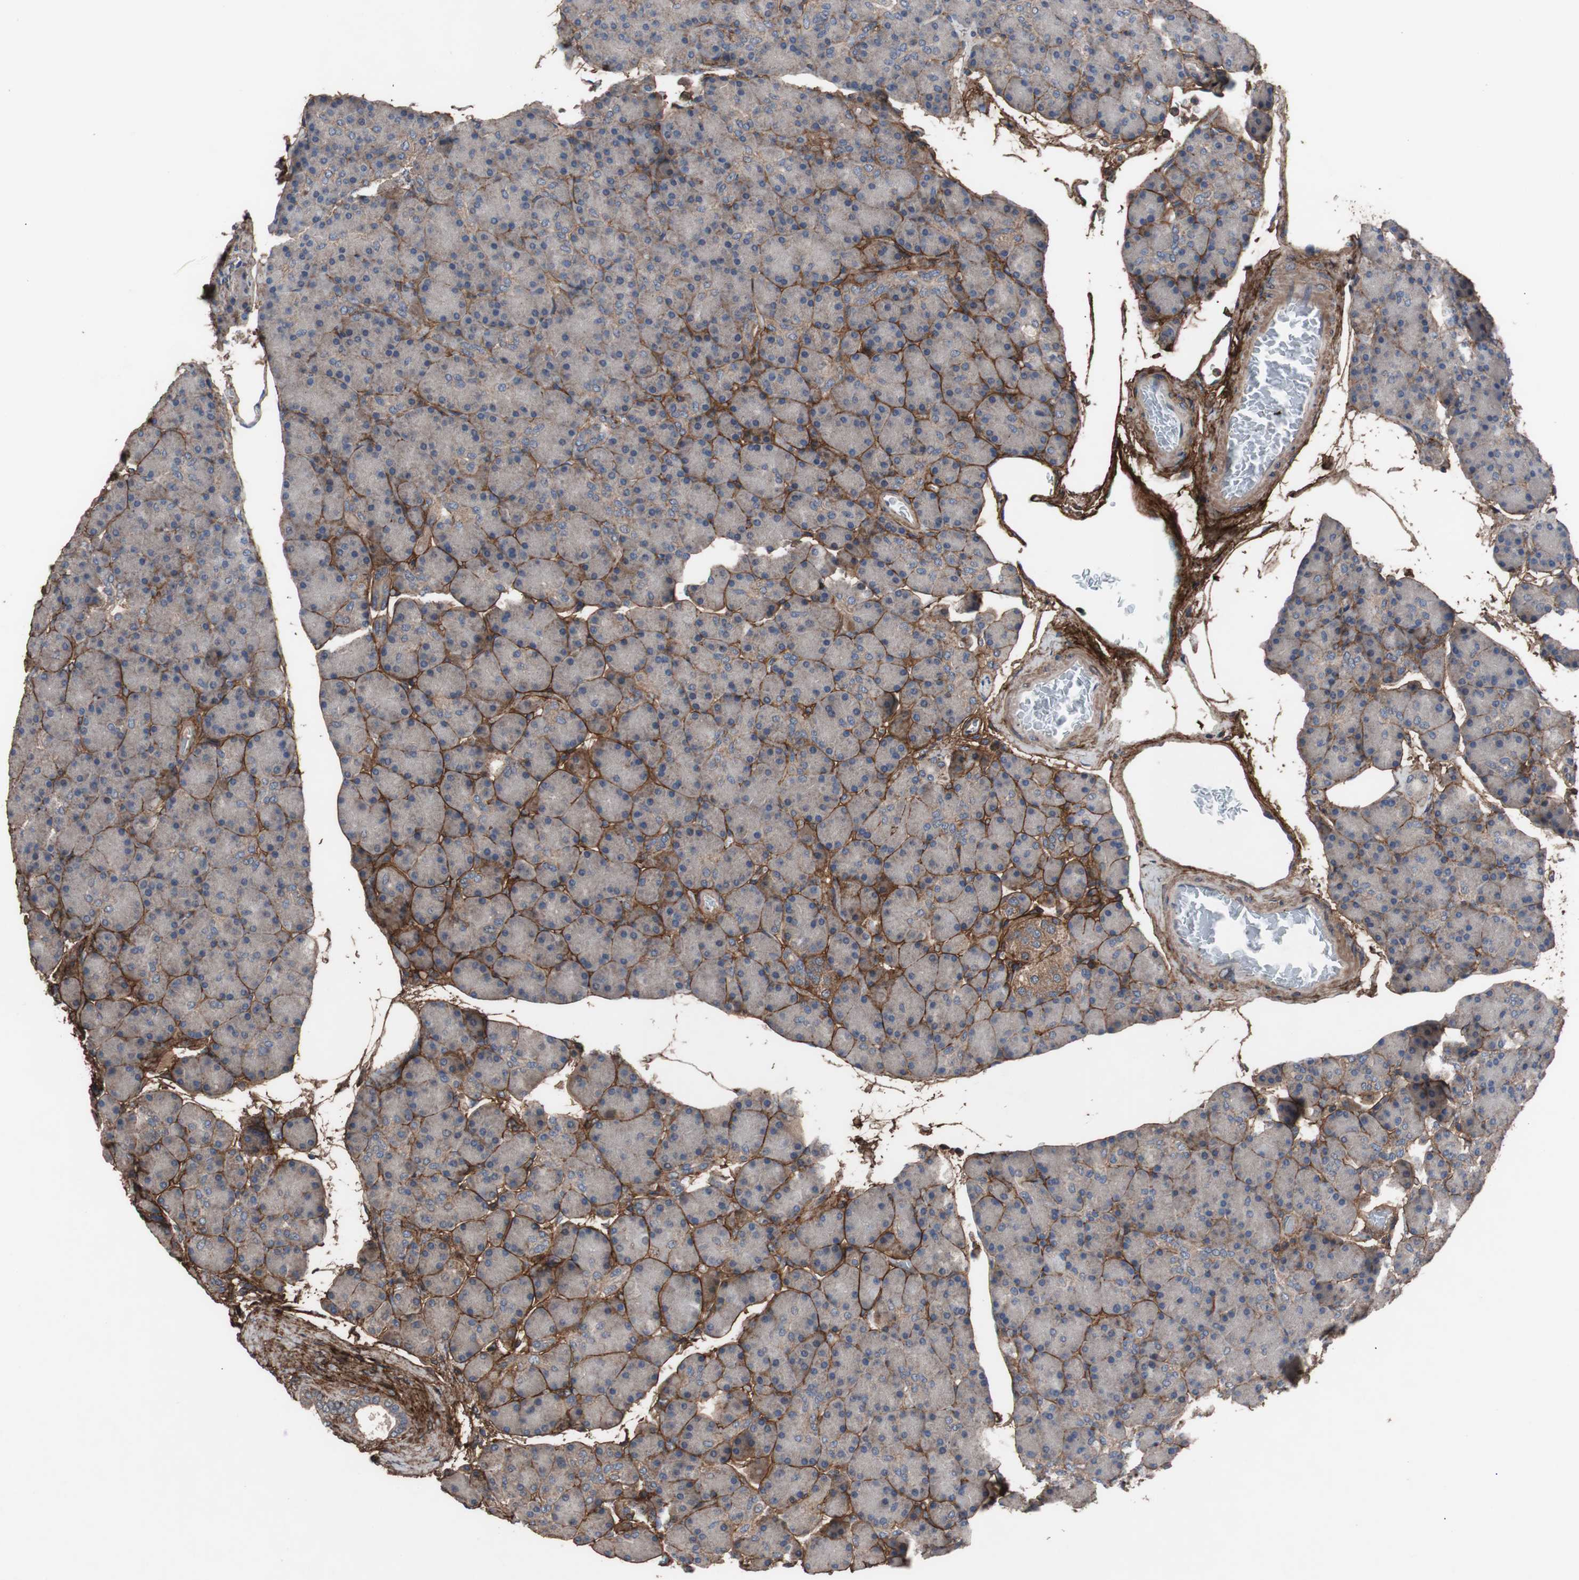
{"staining": {"intensity": "negative", "quantity": "none", "location": "none"}, "tissue": "pancreas", "cell_type": "Exocrine glandular cells", "image_type": "normal", "snomed": [{"axis": "morphology", "description": "Normal tissue, NOS"}, {"axis": "topography", "description": "Pancreas"}], "caption": "Micrograph shows no significant protein expression in exocrine glandular cells of unremarkable pancreas. (Stains: DAB (3,3'-diaminobenzidine) immunohistochemistry (IHC) with hematoxylin counter stain, Microscopy: brightfield microscopy at high magnification).", "gene": "COL6A2", "patient": {"sex": "female", "age": 43}}